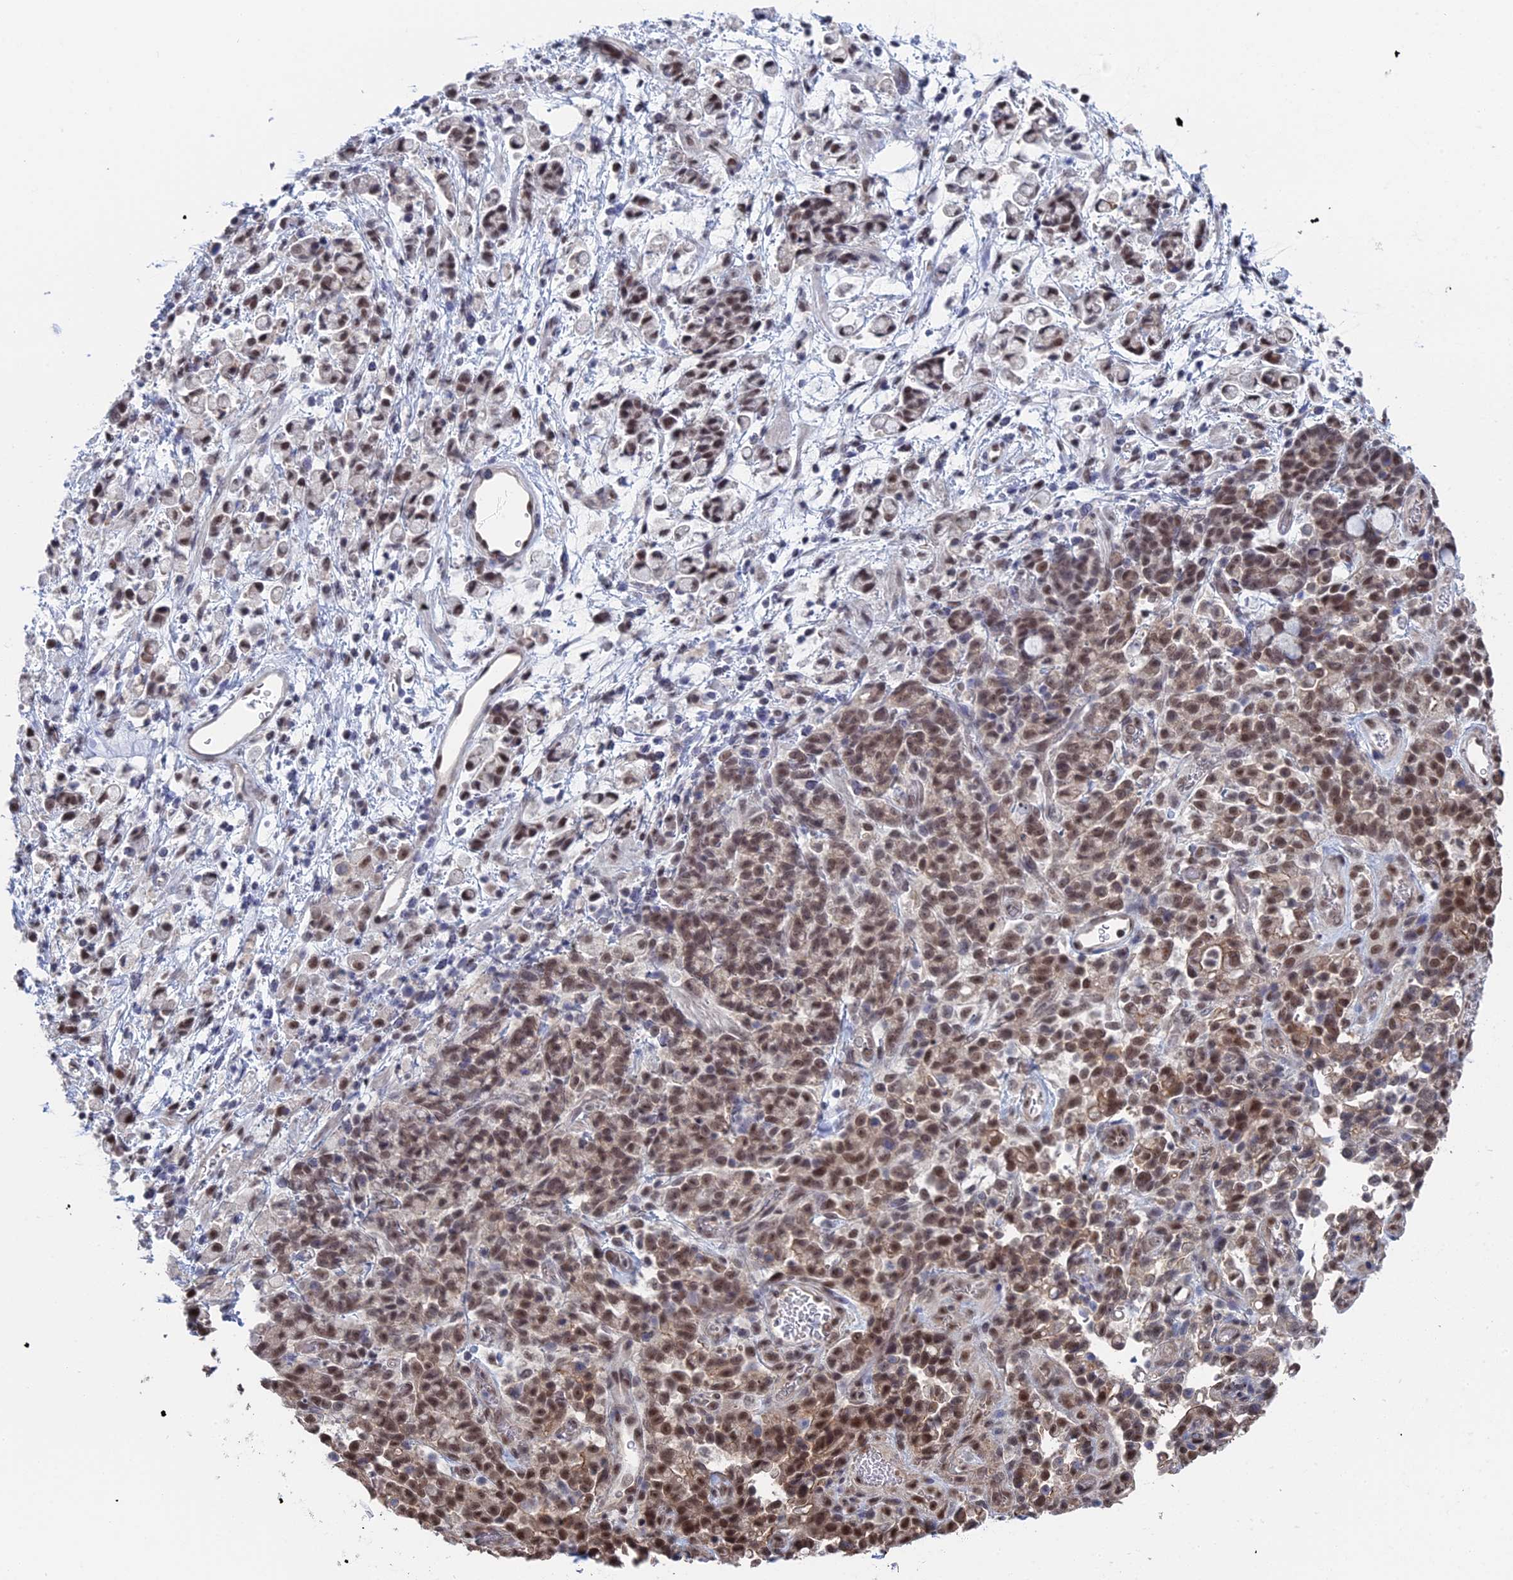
{"staining": {"intensity": "moderate", "quantity": ">75%", "location": "nuclear"}, "tissue": "stomach cancer", "cell_type": "Tumor cells", "image_type": "cancer", "snomed": [{"axis": "morphology", "description": "Adenocarcinoma, NOS"}, {"axis": "topography", "description": "Stomach"}], "caption": "Stomach cancer stained with DAB immunohistochemistry (IHC) demonstrates medium levels of moderate nuclear positivity in approximately >75% of tumor cells. The staining was performed using DAB (3,3'-diaminobenzidine) to visualize the protein expression in brown, while the nuclei were stained in blue with hematoxylin (Magnification: 20x).", "gene": "TSSC4", "patient": {"sex": "female", "age": 60}}